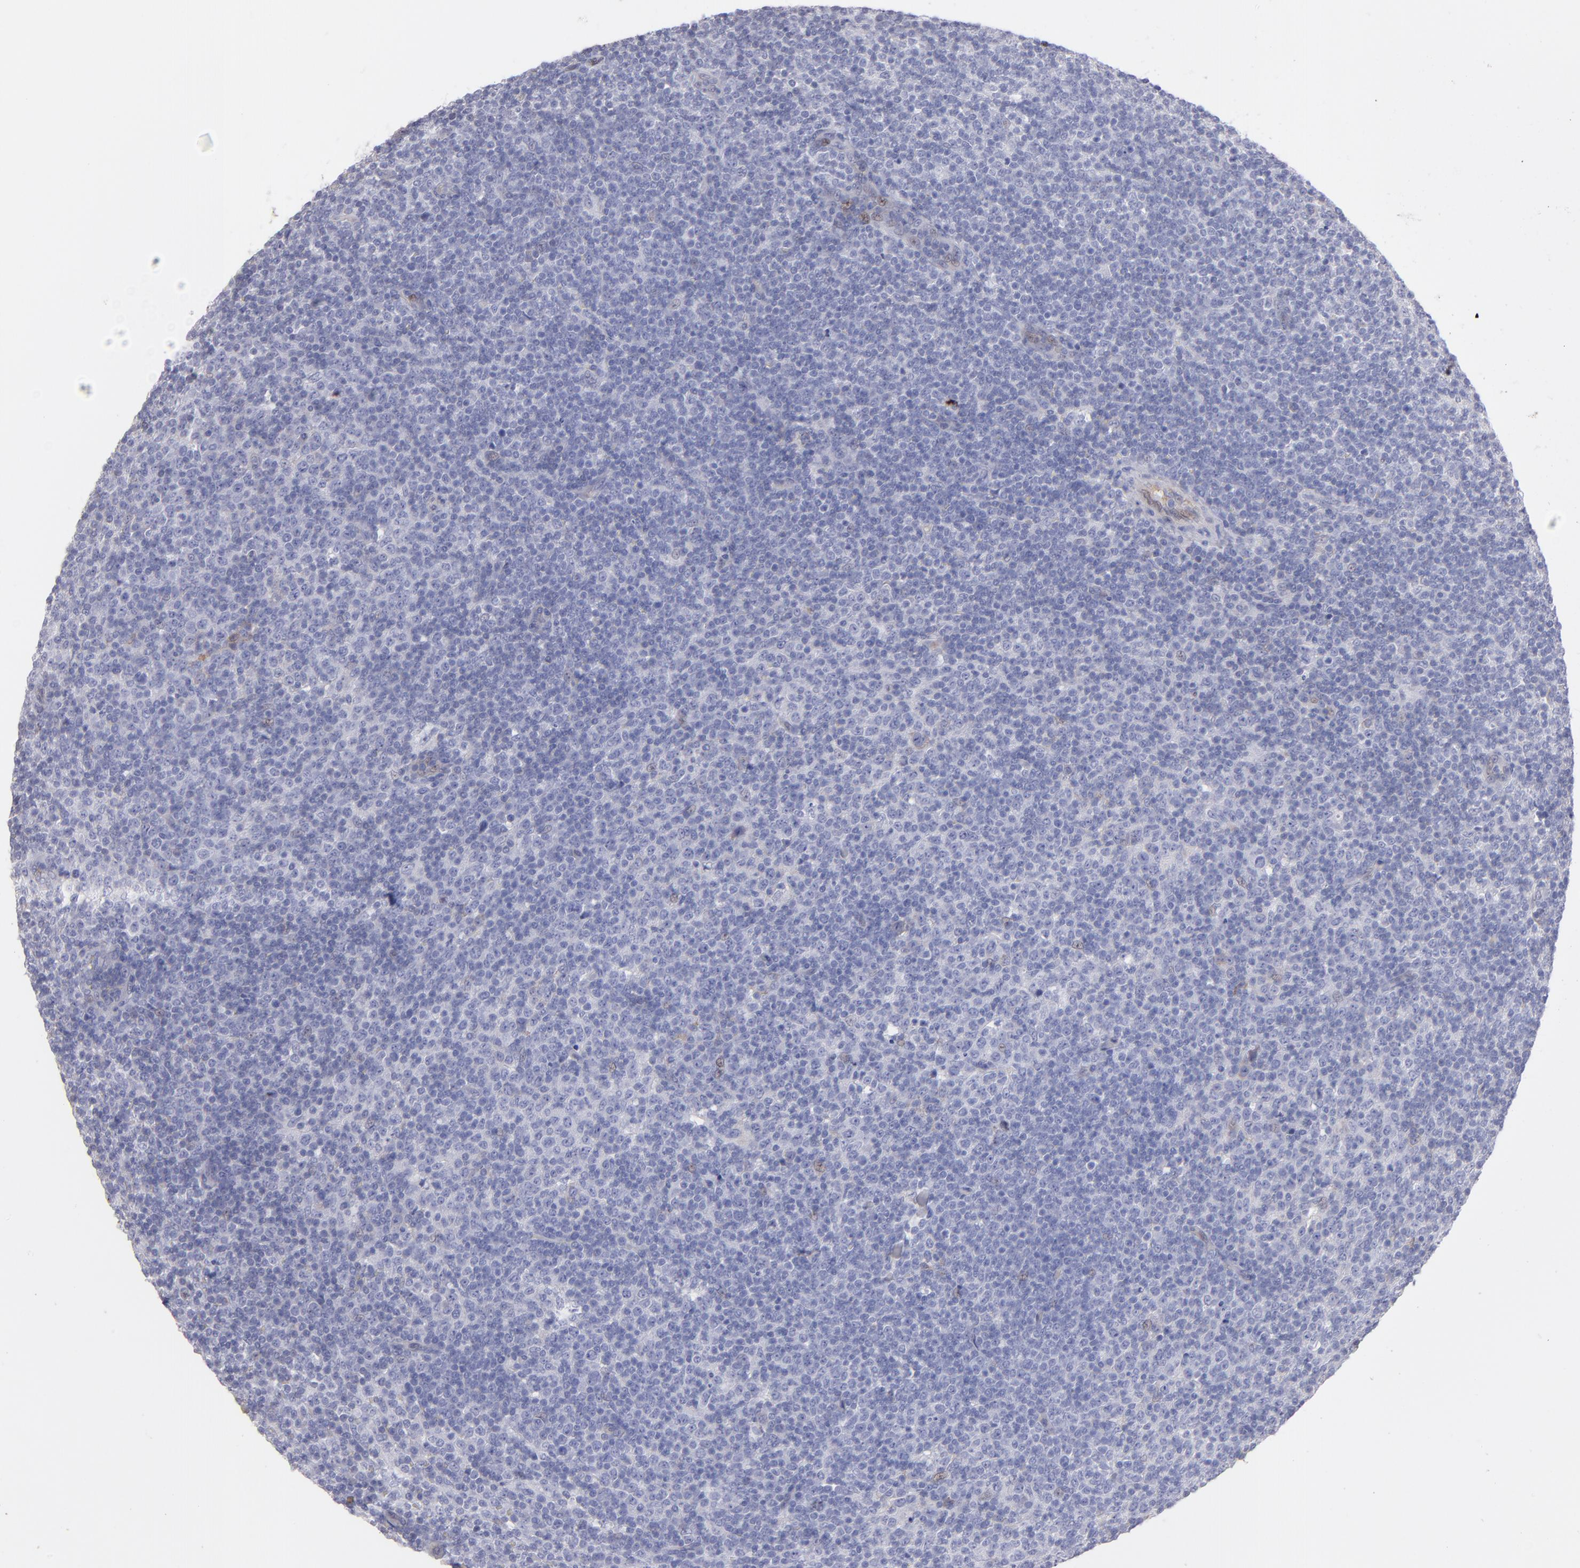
{"staining": {"intensity": "negative", "quantity": "none", "location": "none"}, "tissue": "lymphoma", "cell_type": "Tumor cells", "image_type": "cancer", "snomed": [{"axis": "morphology", "description": "Malignant lymphoma, non-Hodgkin's type, Low grade"}, {"axis": "topography", "description": "Lymph node"}], "caption": "IHC photomicrograph of neoplastic tissue: lymphoma stained with DAB (3,3'-diaminobenzidine) displays no significant protein positivity in tumor cells.", "gene": "AHNAK2", "patient": {"sex": "male", "age": 70}}